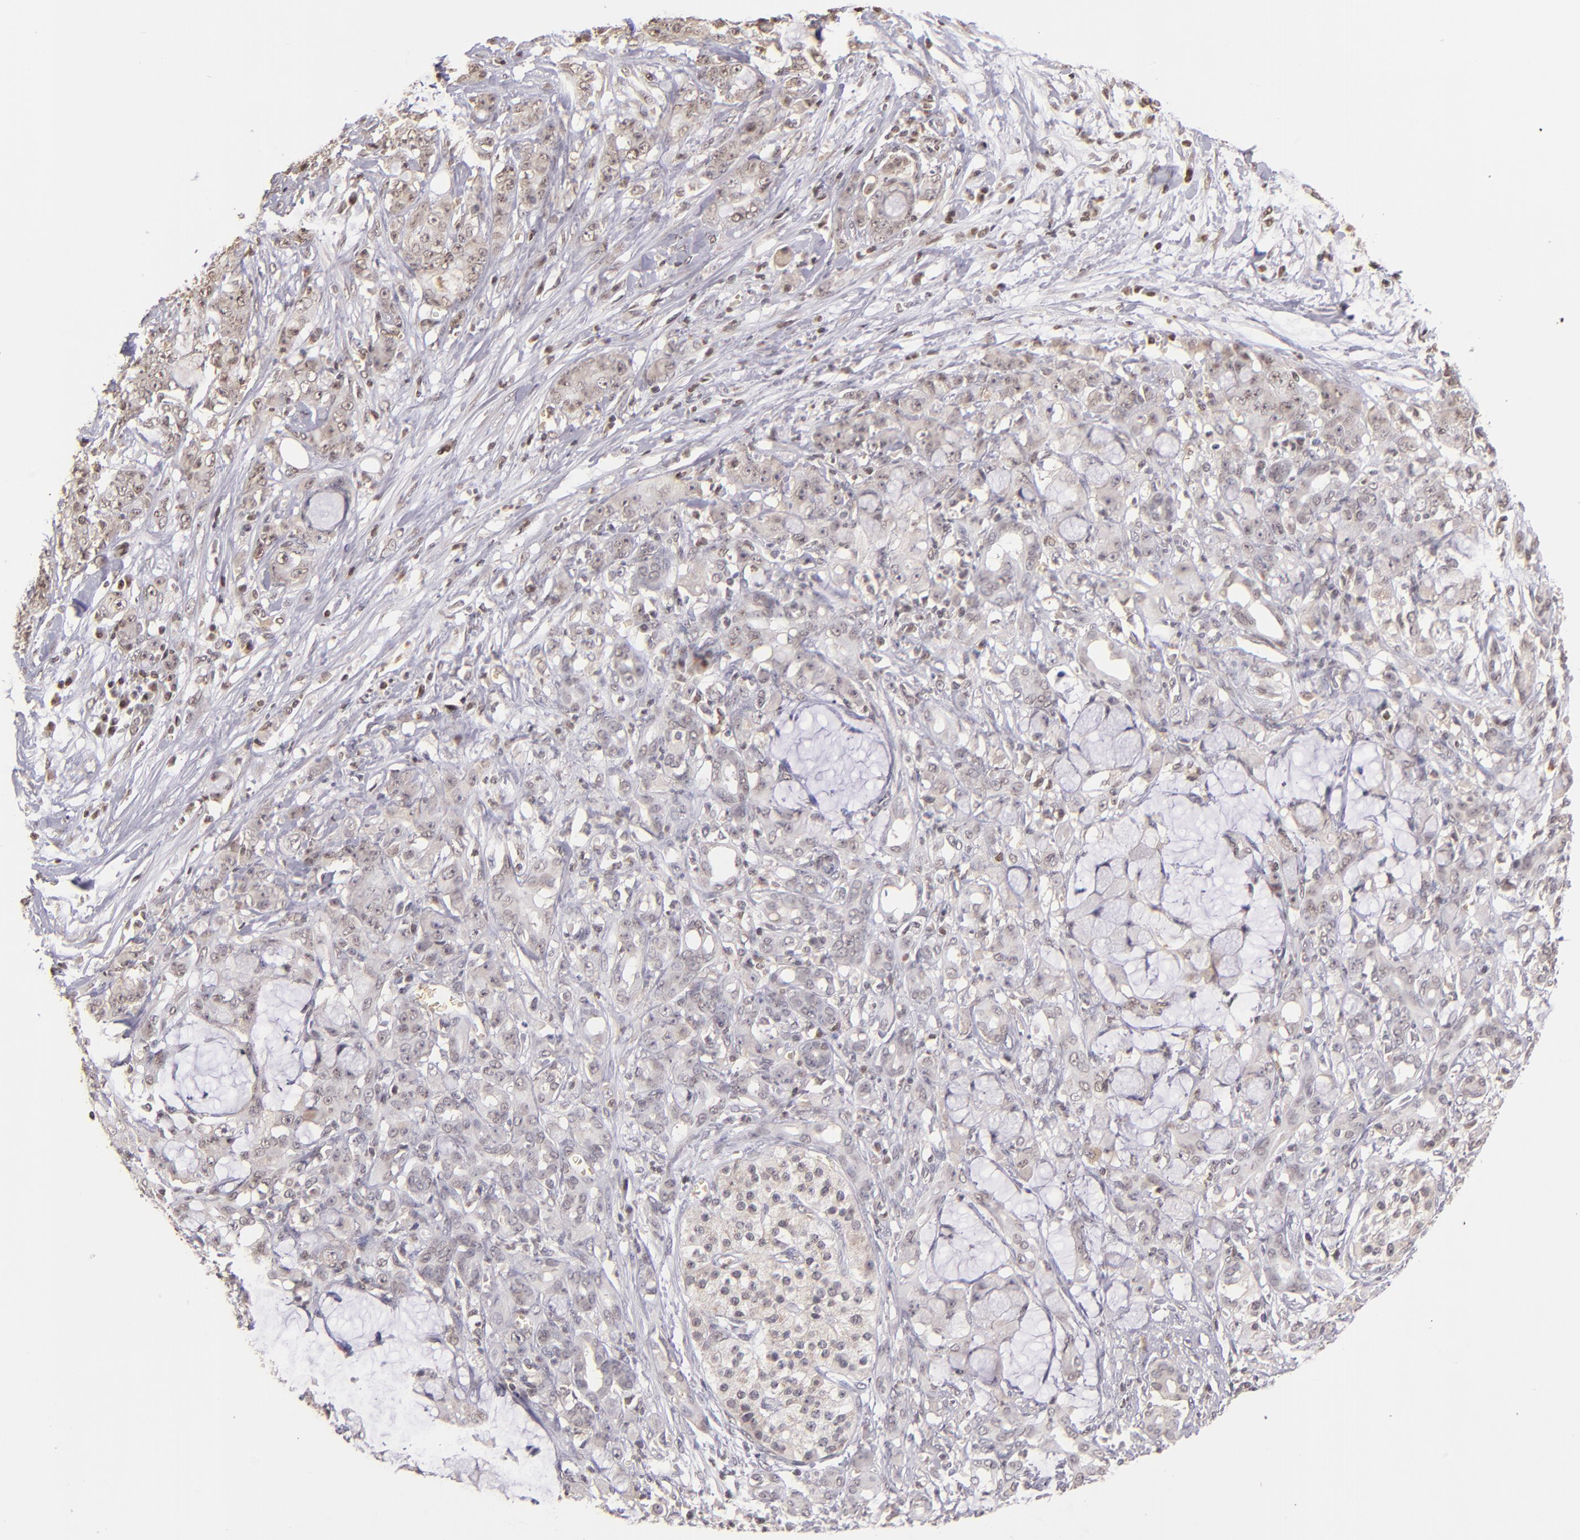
{"staining": {"intensity": "negative", "quantity": "none", "location": "none"}, "tissue": "pancreatic cancer", "cell_type": "Tumor cells", "image_type": "cancer", "snomed": [{"axis": "morphology", "description": "Adenocarcinoma, NOS"}, {"axis": "topography", "description": "Pancreas"}], "caption": "Tumor cells show no significant expression in pancreatic cancer. (Immunohistochemistry (ihc), brightfield microscopy, high magnification).", "gene": "SERPINC1", "patient": {"sex": "female", "age": 73}}